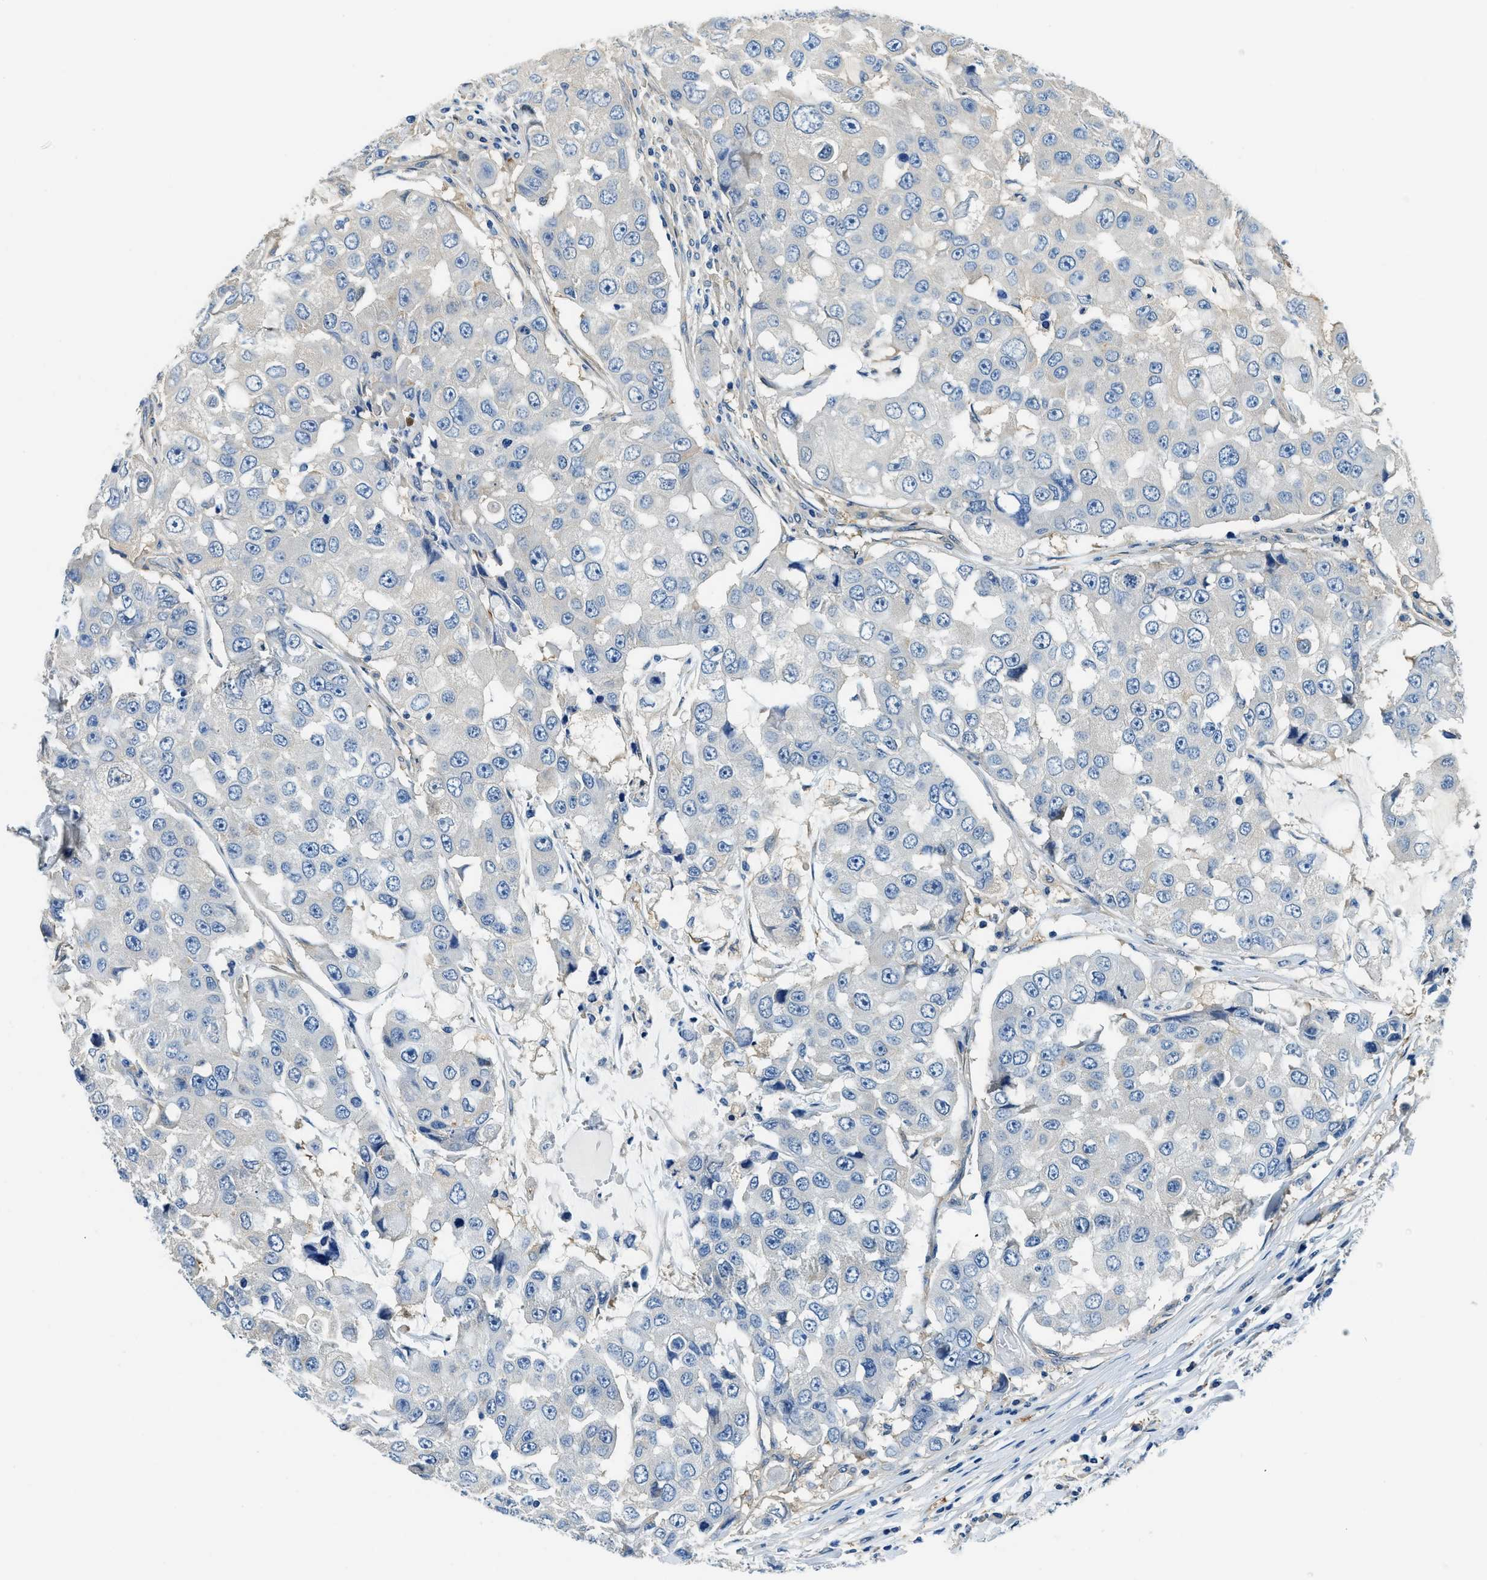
{"staining": {"intensity": "moderate", "quantity": "<25%", "location": "cytoplasmic/membranous"}, "tissue": "breast cancer", "cell_type": "Tumor cells", "image_type": "cancer", "snomed": [{"axis": "morphology", "description": "Duct carcinoma"}, {"axis": "topography", "description": "Breast"}], "caption": "Protein expression analysis of human breast cancer reveals moderate cytoplasmic/membranous positivity in approximately <25% of tumor cells. (IHC, brightfield microscopy, high magnification).", "gene": "TWF1", "patient": {"sex": "female", "age": 27}}